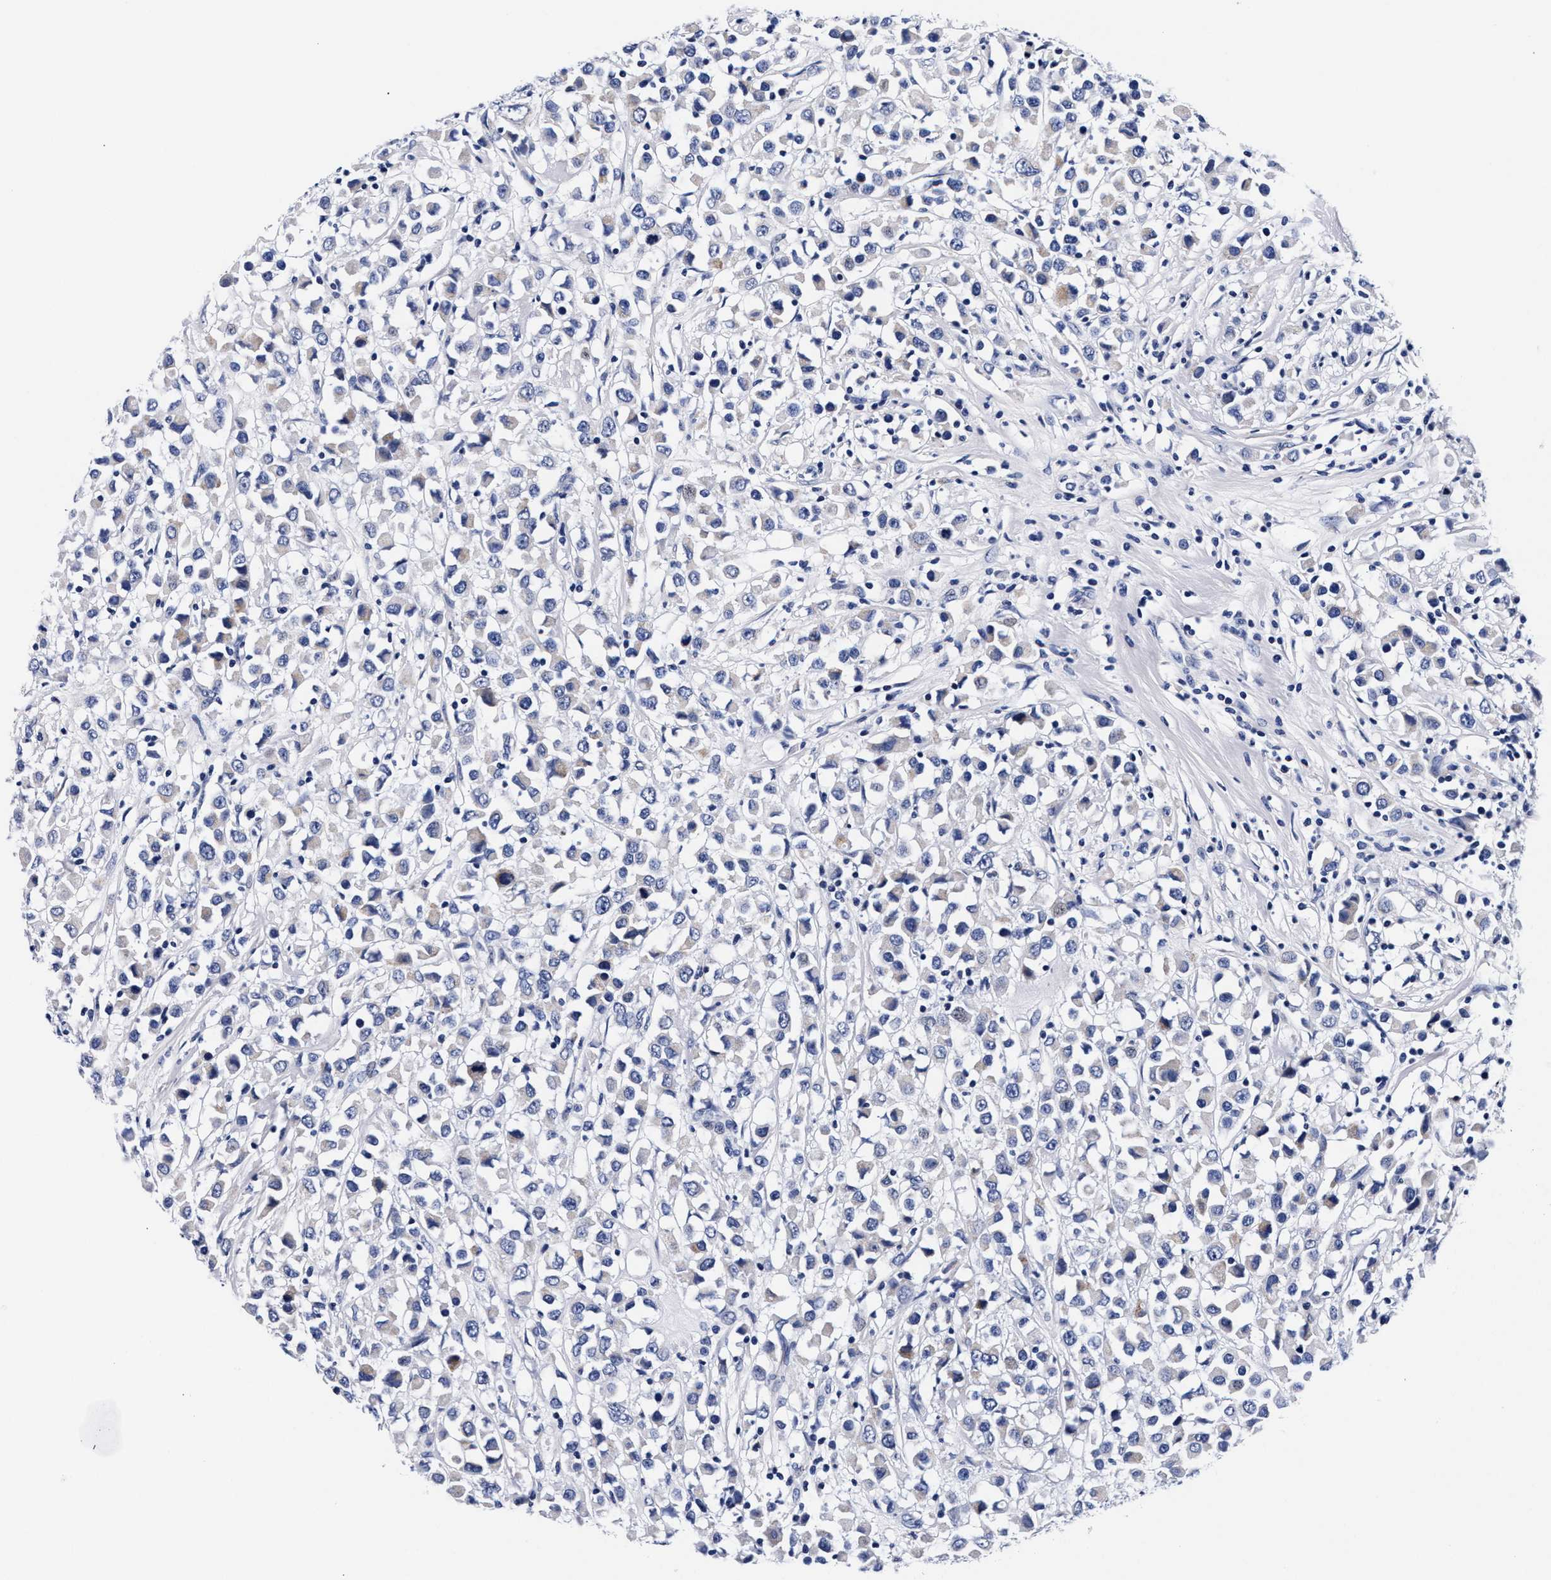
{"staining": {"intensity": "negative", "quantity": "none", "location": "none"}, "tissue": "breast cancer", "cell_type": "Tumor cells", "image_type": "cancer", "snomed": [{"axis": "morphology", "description": "Duct carcinoma"}, {"axis": "topography", "description": "Breast"}], "caption": "Tumor cells show no significant protein positivity in intraductal carcinoma (breast).", "gene": "RAB3B", "patient": {"sex": "female", "age": 61}}